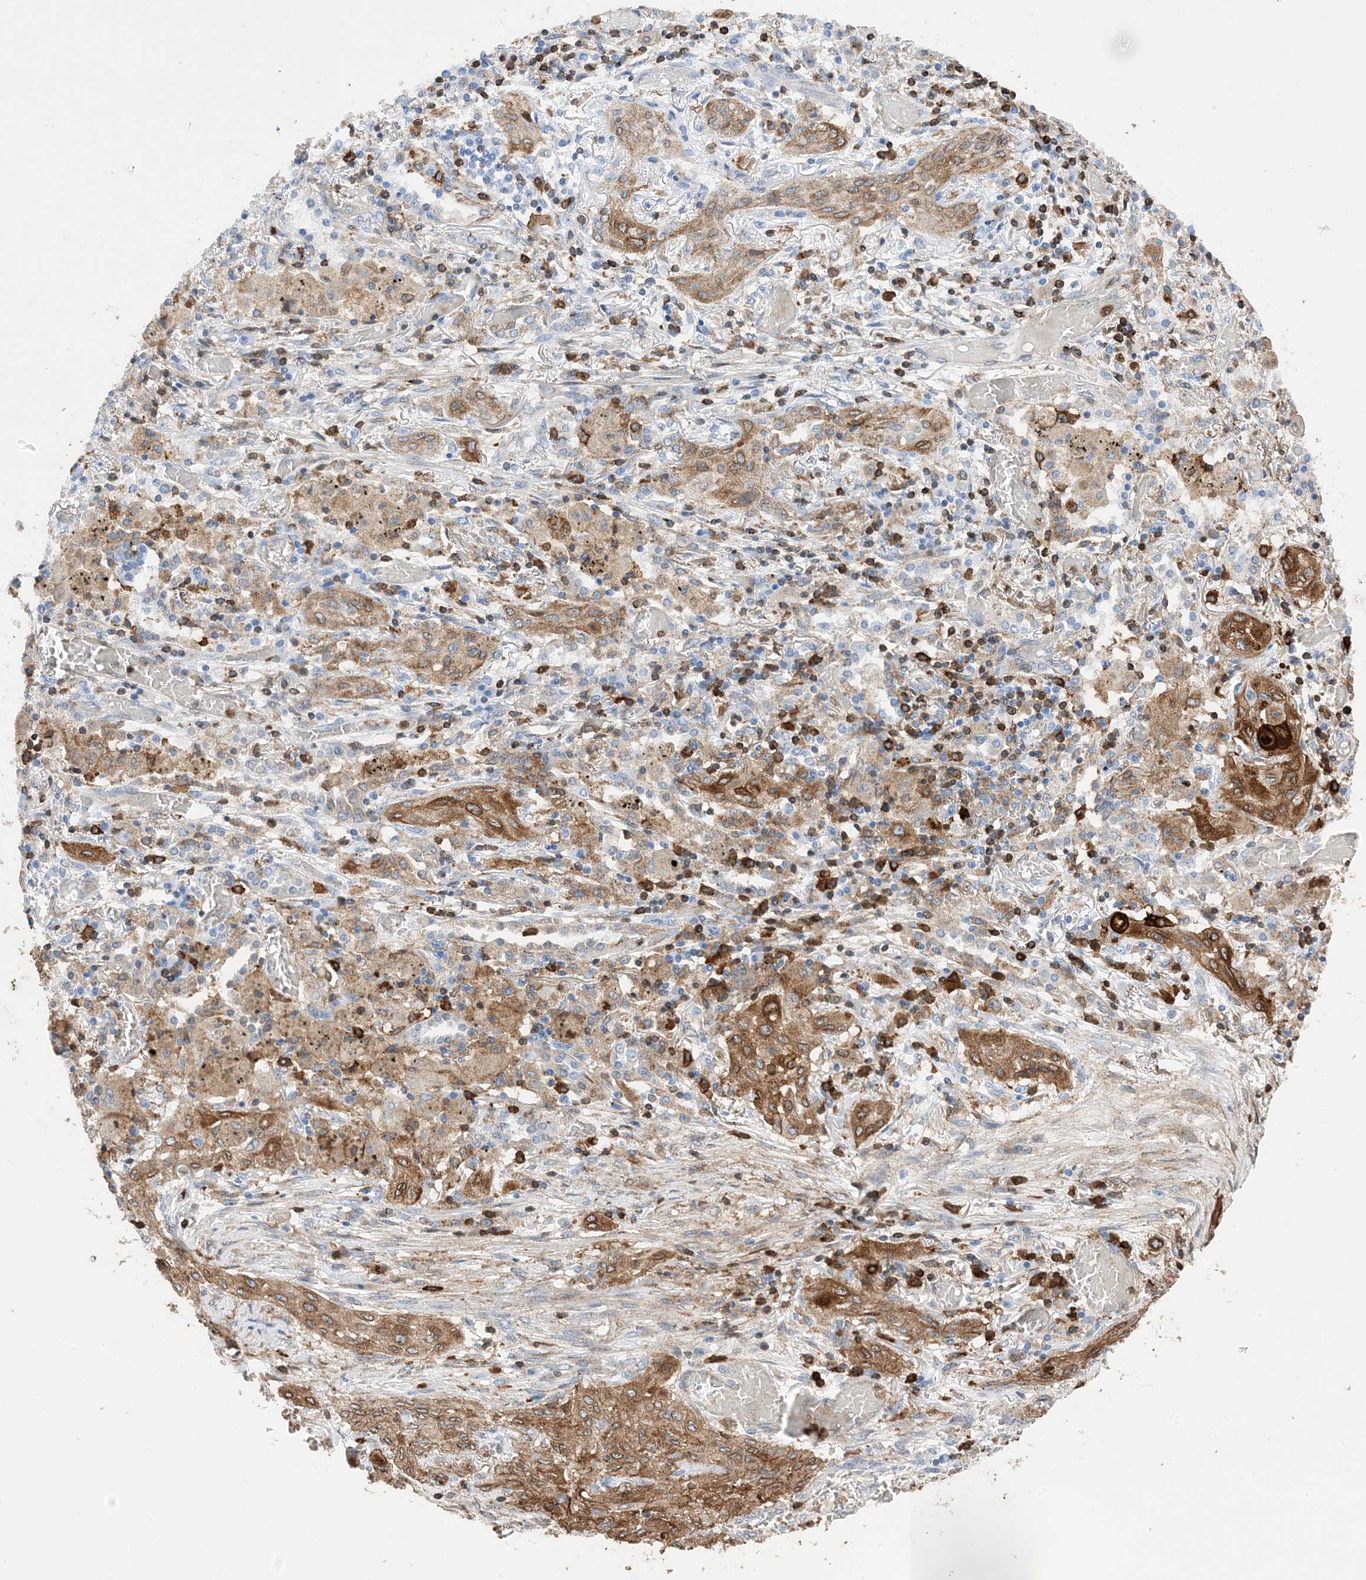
{"staining": {"intensity": "moderate", "quantity": ">75%", "location": "cytoplasmic/membranous"}, "tissue": "lung cancer", "cell_type": "Tumor cells", "image_type": "cancer", "snomed": [{"axis": "morphology", "description": "Squamous cell carcinoma, NOS"}, {"axis": "topography", "description": "Lung"}], "caption": "A medium amount of moderate cytoplasmic/membranous expression is identified in about >75% of tumor cells in squamous cell carcinoma (lung) tissue.", "gene": "ANXA1", "patient": {"sex": "female", "age": 47}}